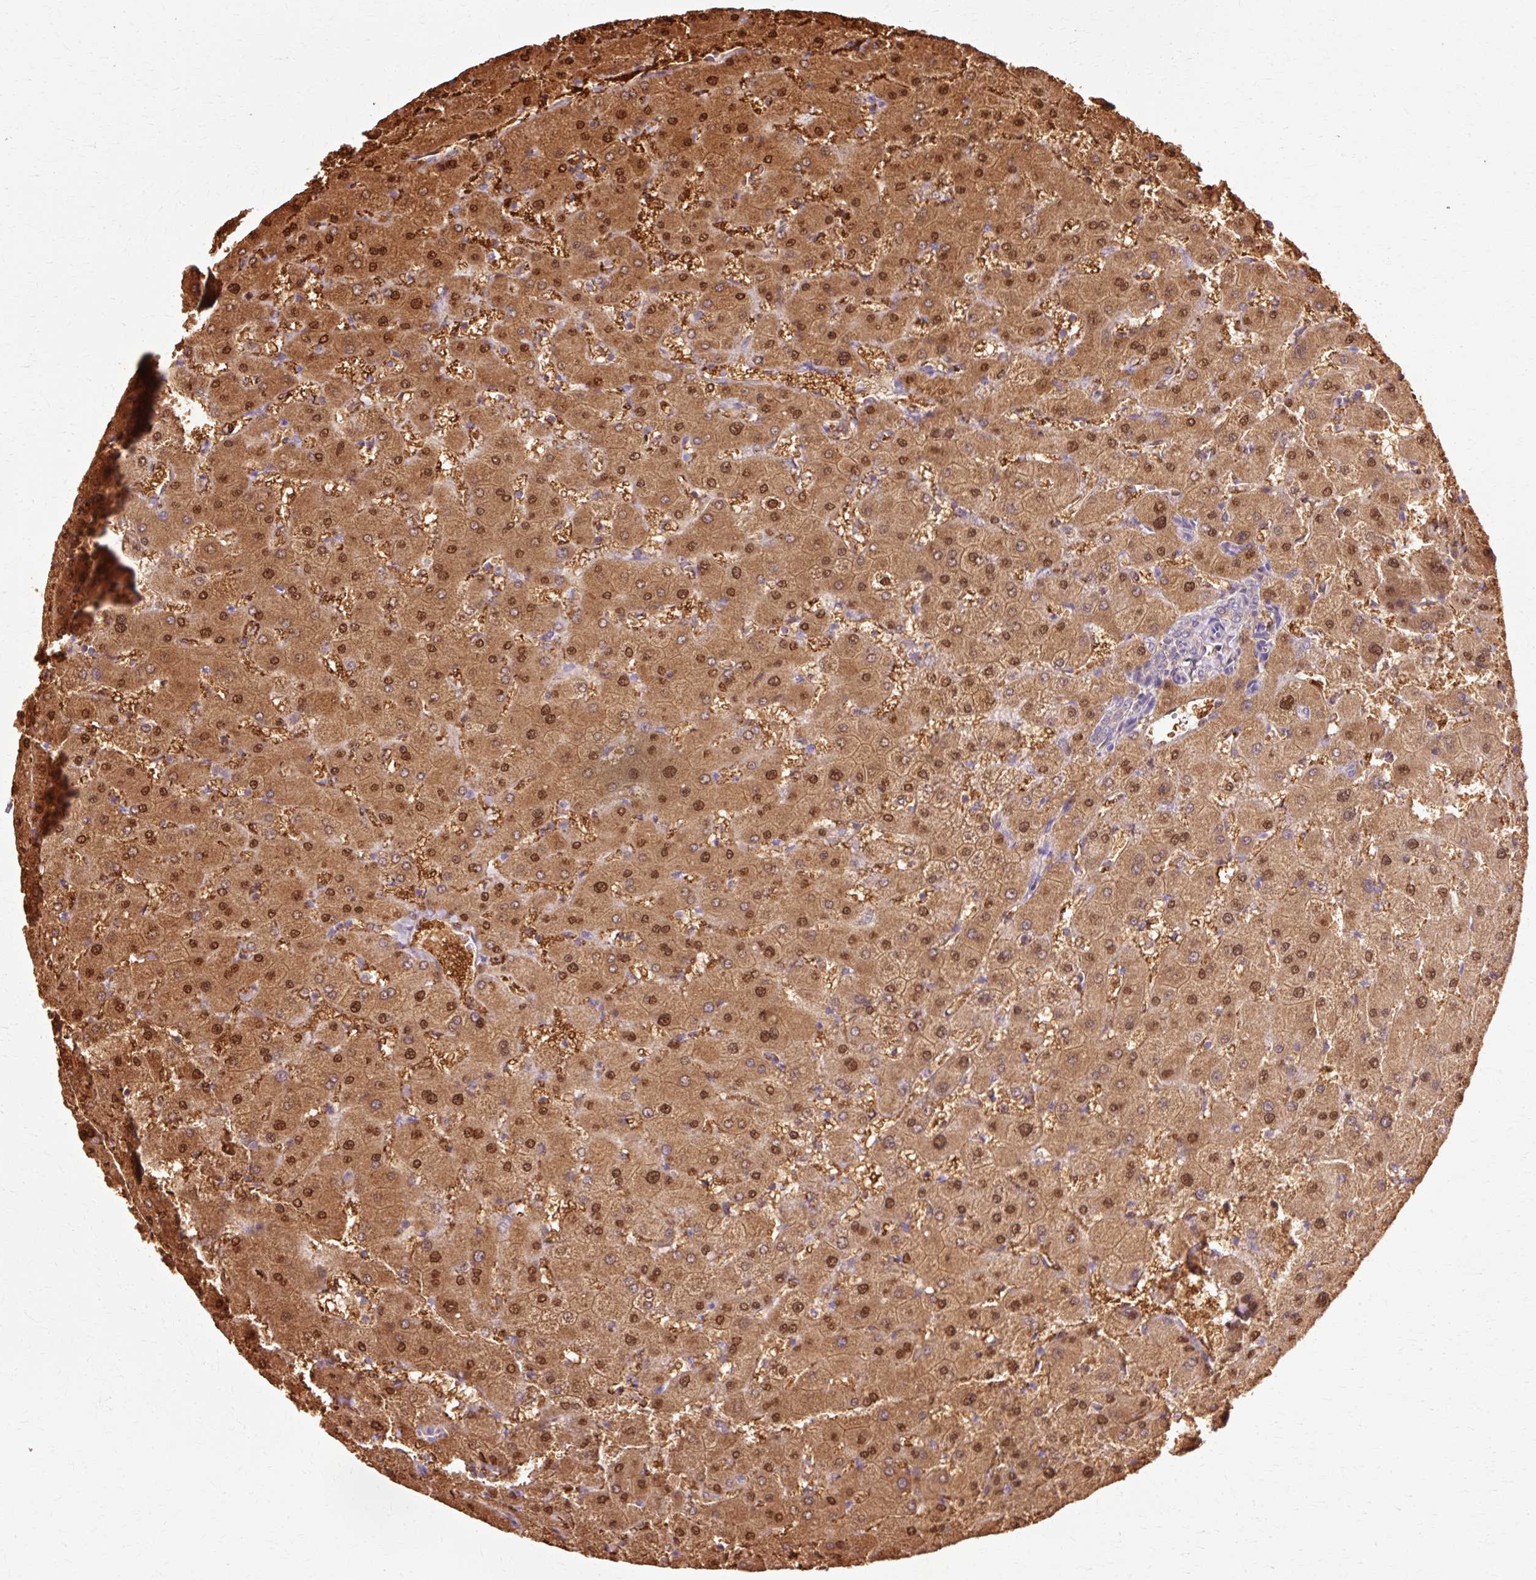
{"staining": {"intensity": "negative", "quantity": "none", "location": "none"}, "tissue": "liver", "cell_type": "Cholangiocytes", "image_type": "normal", "snomed": [{"axis": "morphology", "description": "Normal tissue, NOS"}, {"axis": "topography", "description": "Liver"}], "caption": "IHC image of normal liver: liver stained with DAB shows no significant protein positivity in cholangiocytes.", "gene": "VN1R2", "patient": {"sex": "female", "age": 63}}